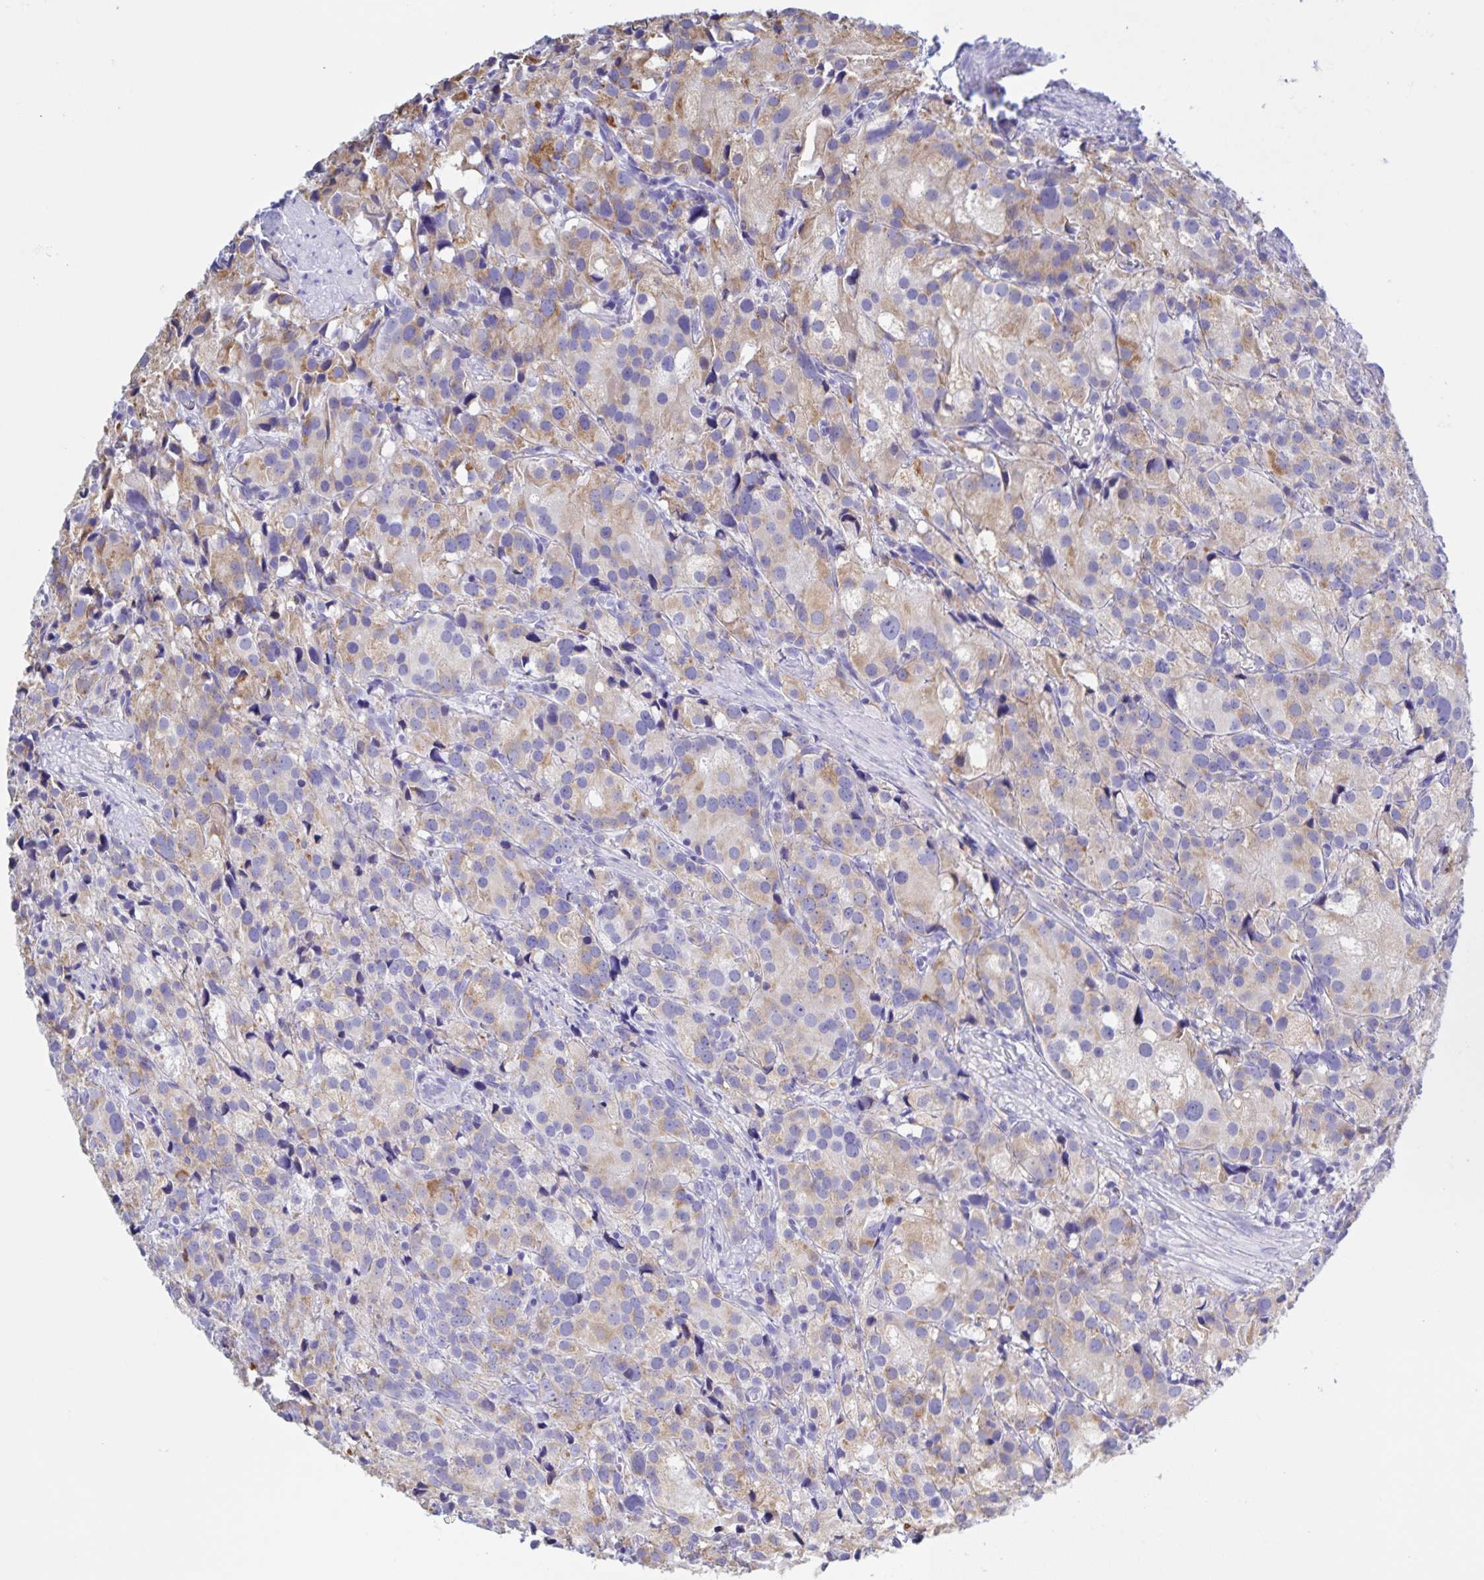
{"staining": {"intensity": "weak", "quantity": "25%-75%", "location": "cytoplasmic/membranous"}, "tissue": "prostate cancer", "cell_type": "Tumor cells", "image_type": "cancer", "snomed": [{"axis": "morphology", "description": "Adenocarcinoma, High grade"}, {"axis": "topography", "description": "Prostate"}], "caption": "Tumor cells exhibit low levels of weak cytoplasmic/membranous expression in about 25%-75% of cells in human prostate adenocarcinoma (high-grade).", "gene": "CATSPER4", "patient": {"sex": "male", "age": 86}}